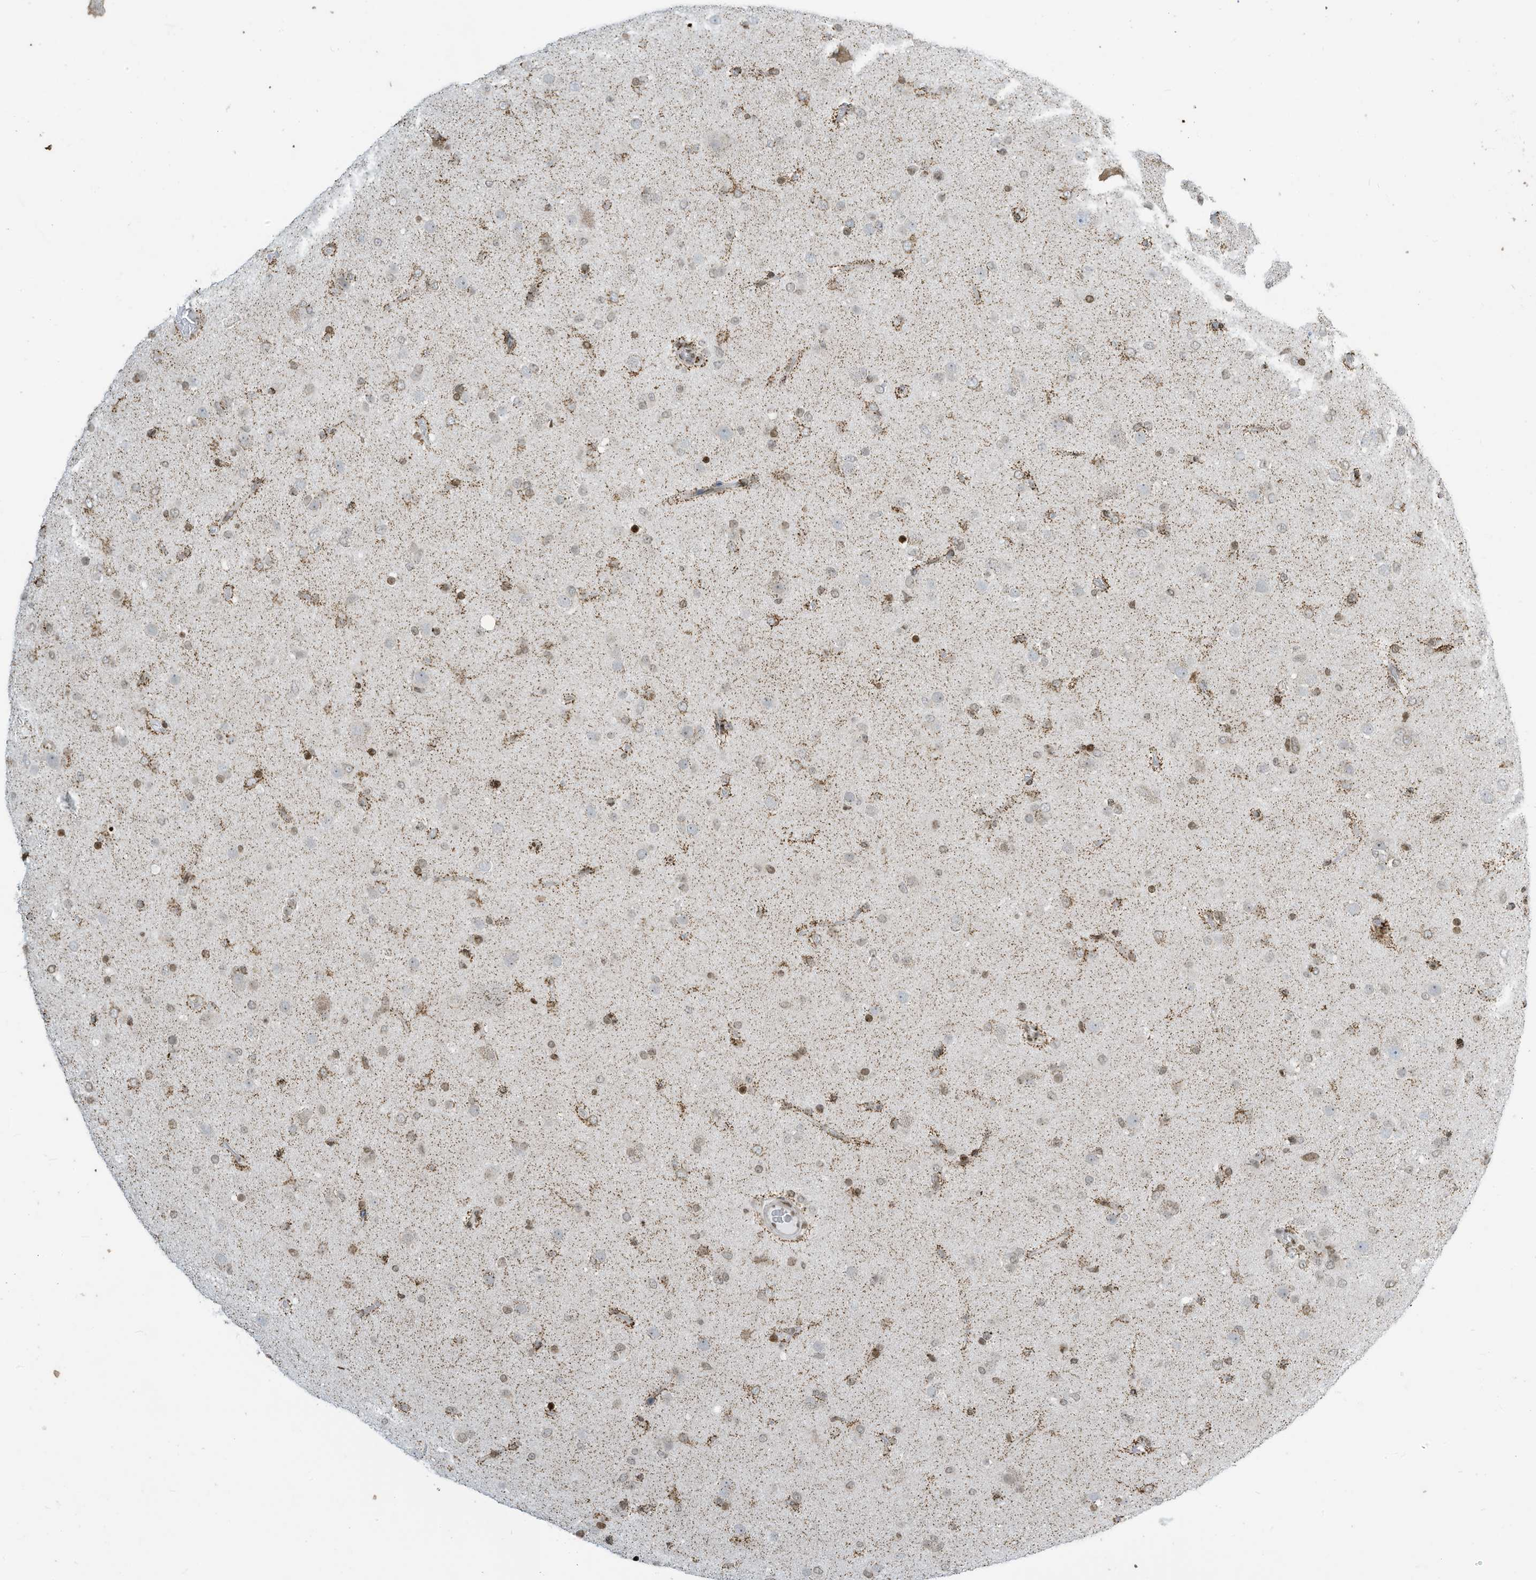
{"staining": {"intensity": "weak", "quantity": "<25%", "location": "nuclear"}, "tissue": "glioma", "cell_type": "Tumor cells", "image_type": "cancer", "snomed": [{"axis": "morphology", "description": "Glioma, malignant, Low grade"}, {"axis": "topography", "description": "Brain"}], "caption": "High power microscopy histopathology image of an immunohistochemistry (IHC) image of malignant low-grade glioma, revealing no significant staining in tumor cells.", "gene": "ADI1", "patient": {"sex": "male", "age": 65}}